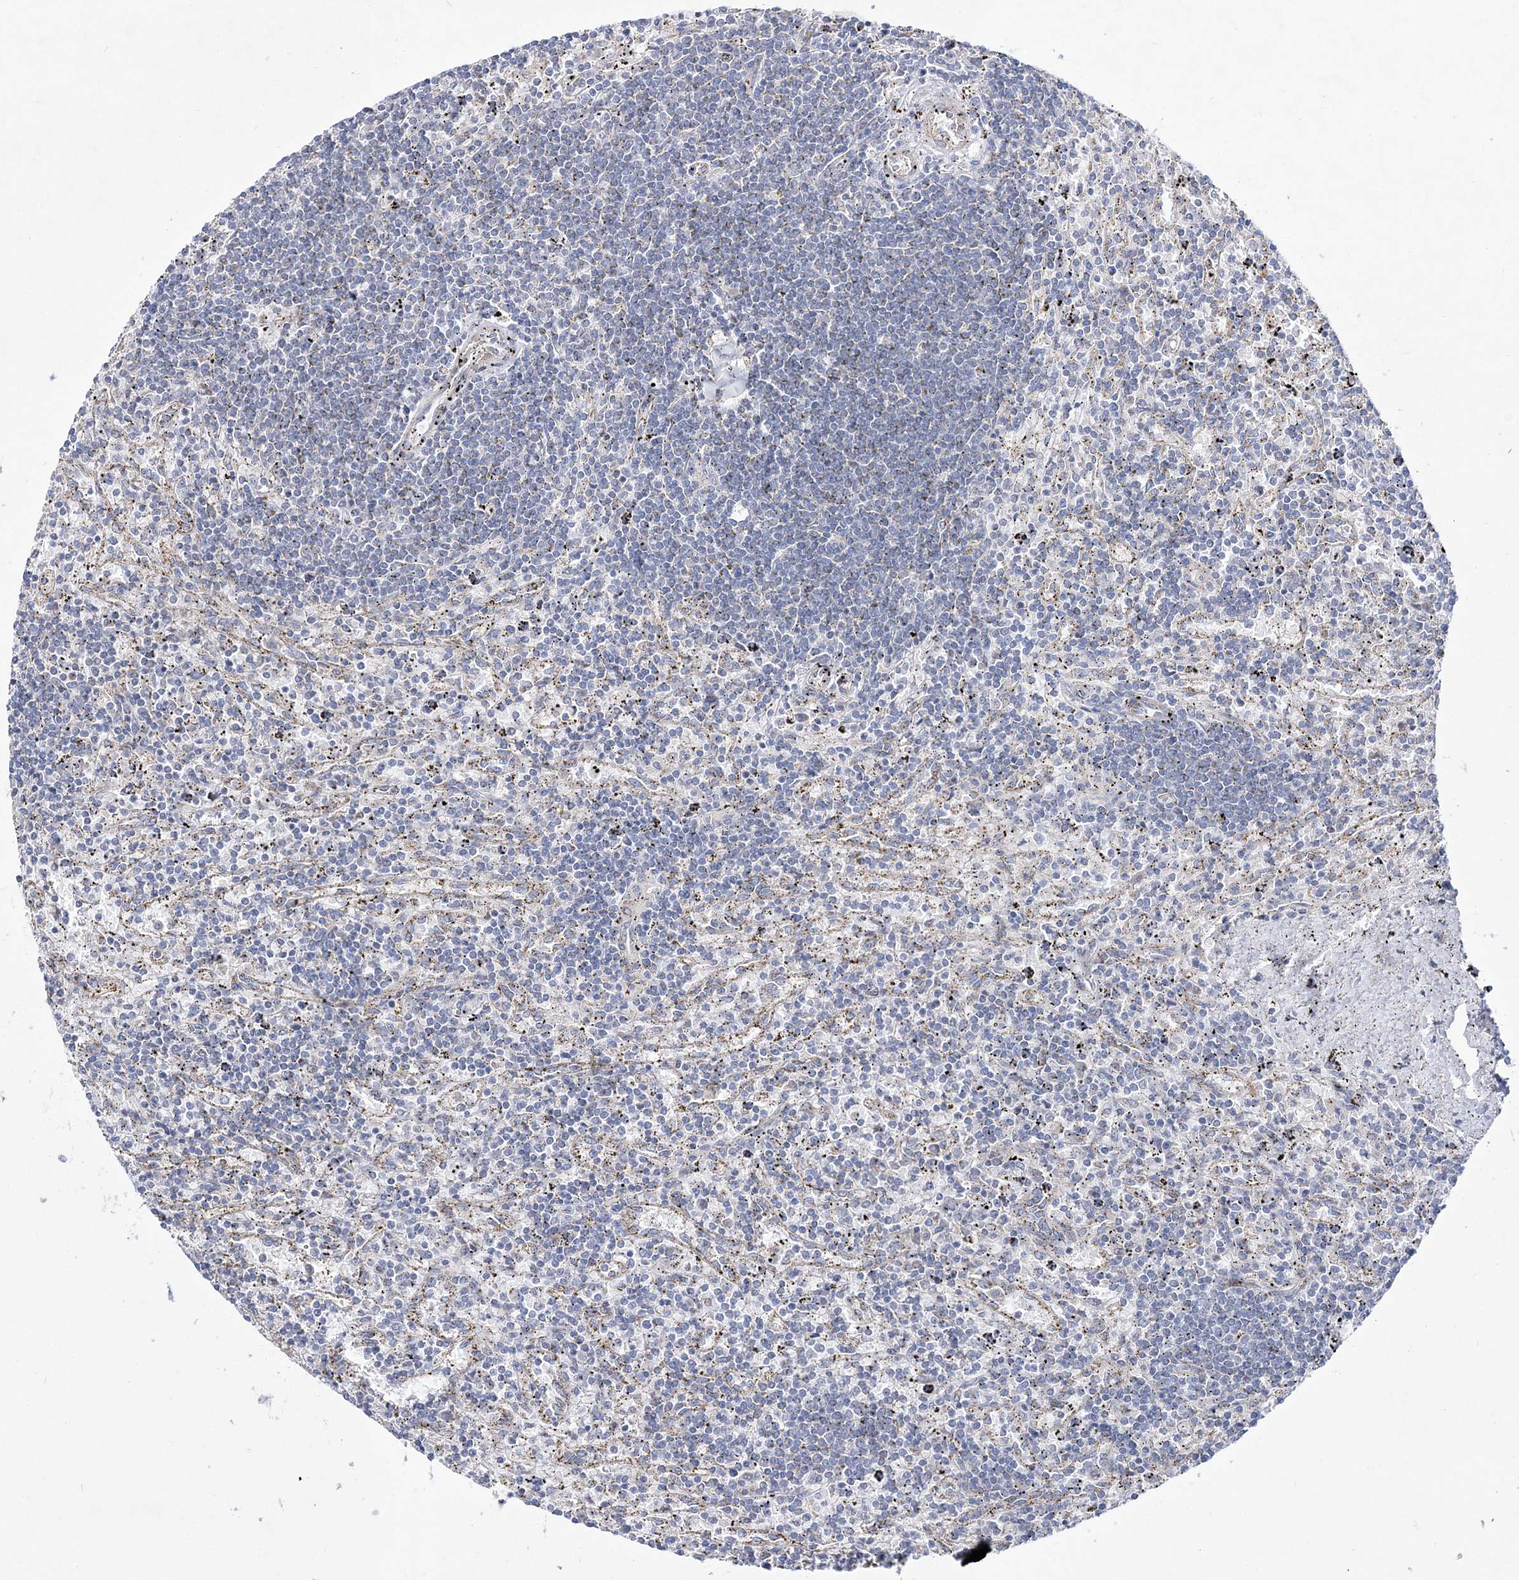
{"staining": {"intensity": "negative", "quantity": "none", "location": "none"}, "tissue": "lymphoma", "cell_type": "Tumor cells", "image_type": "cancer", "snomed": [{"axis": "morphology", "description": "Malignant lymphoma, non-Hodgkin's type, Low grade"}, {"axis": "topography", "description": "Spleen"}], "caption": "Low-grade malignant lymphoma, non-Hodgkin's type was stained to show a protein in brown. There is no significant expression in tumor cells.", "gene": "ANO1", "patient": {"sex": "male", "age": 76}}